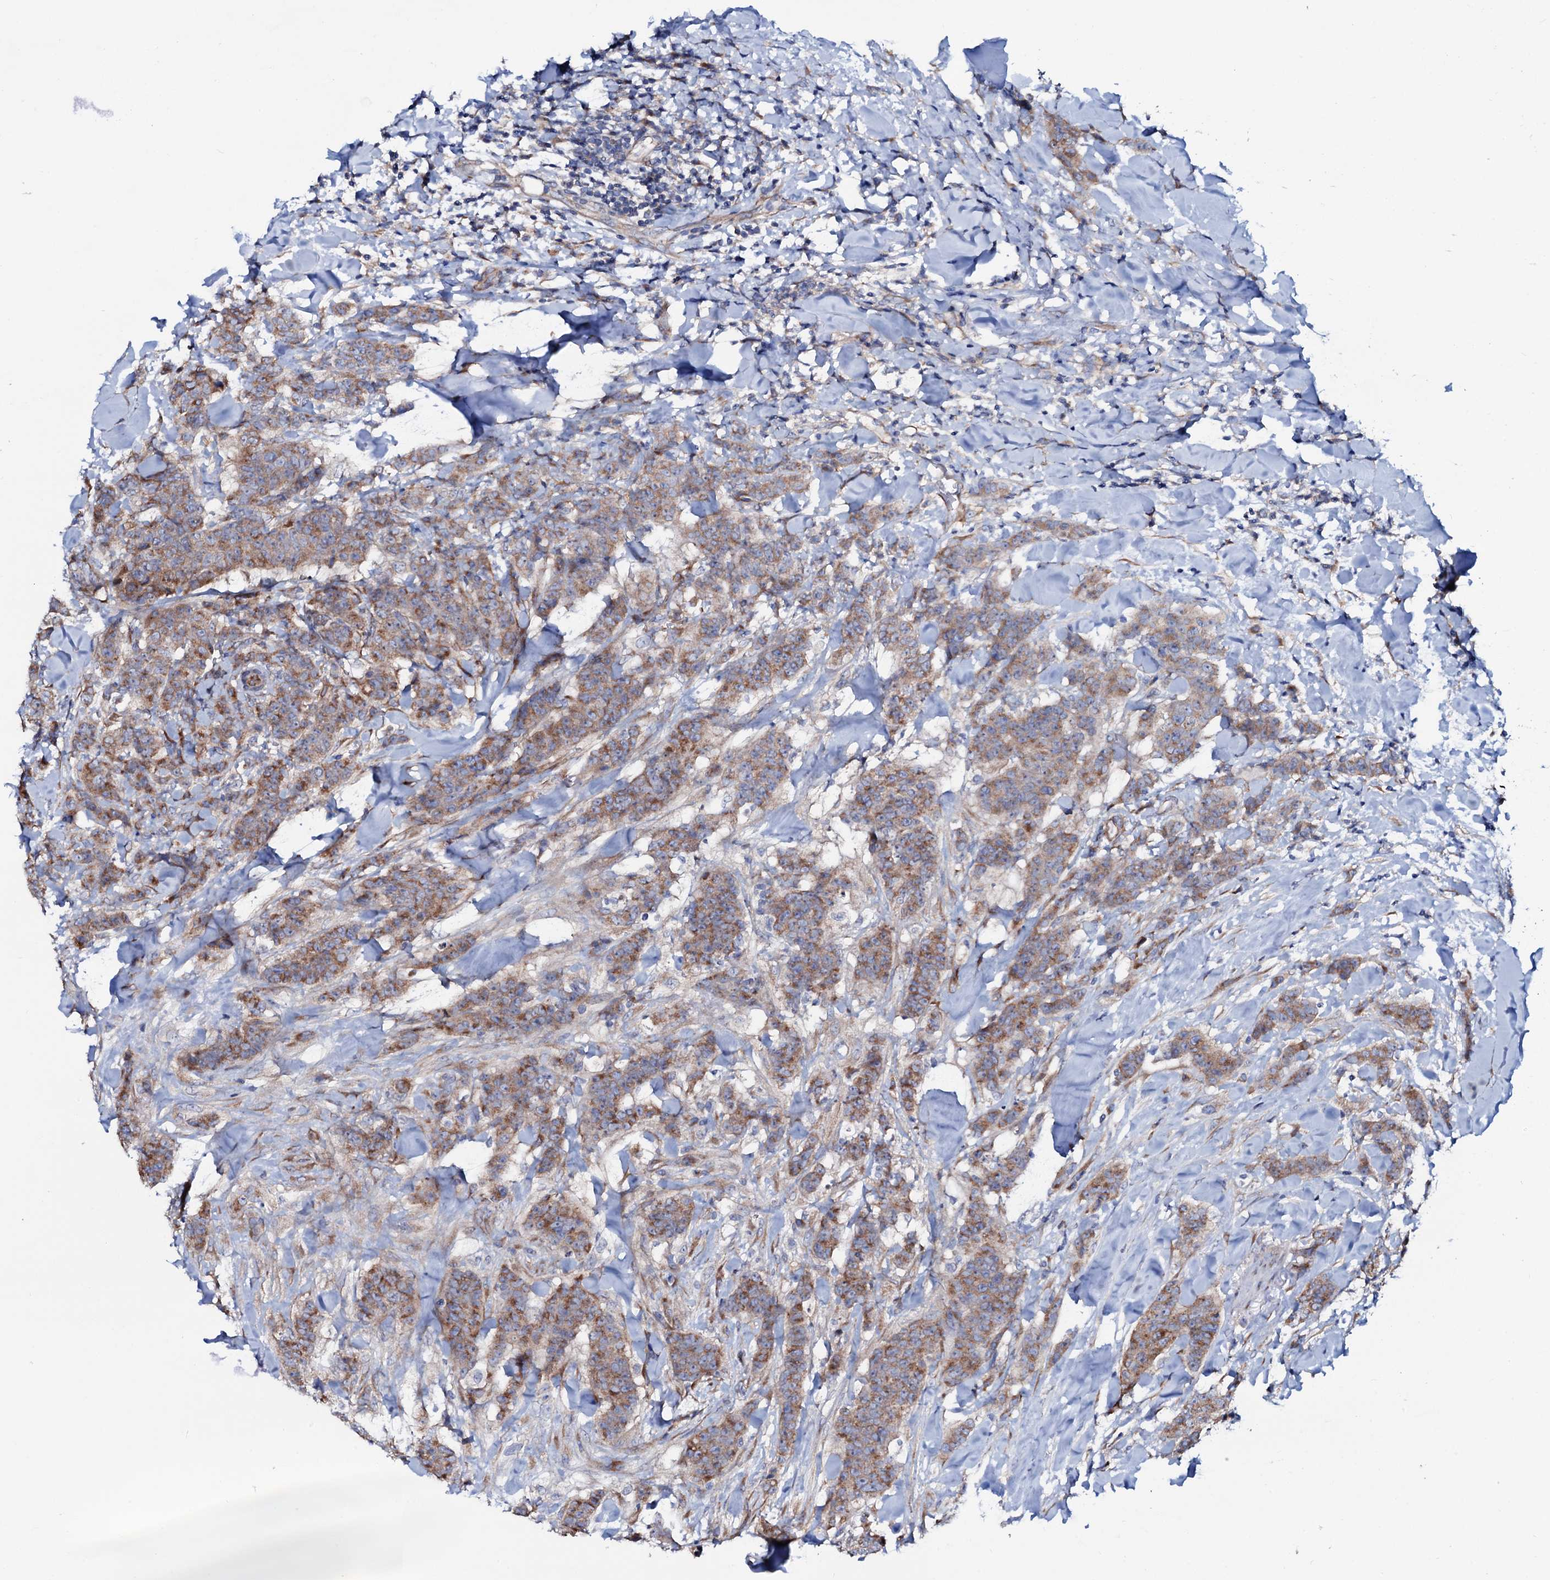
{"staining": {"intensity": "moderate", "quantity": ">75%", "location": "cytoplasmic/membranous"}, "tissue": "breast cancer", "cell_type": "Tumor cells", "image_type": "cancer", "snomed": [{"axis": "morphology", "description": "Duct carcinoma"}, {"axis": "topography", "description": "Breast"}], "caption": "Immunohistochemical staining of human breast cancer demonstrates moderate cytoplasmic/membranous protein expression in approximately >75% of tumor cells.", "gene": "STARD13", "patient": {"sex": "female", "age": 40}}